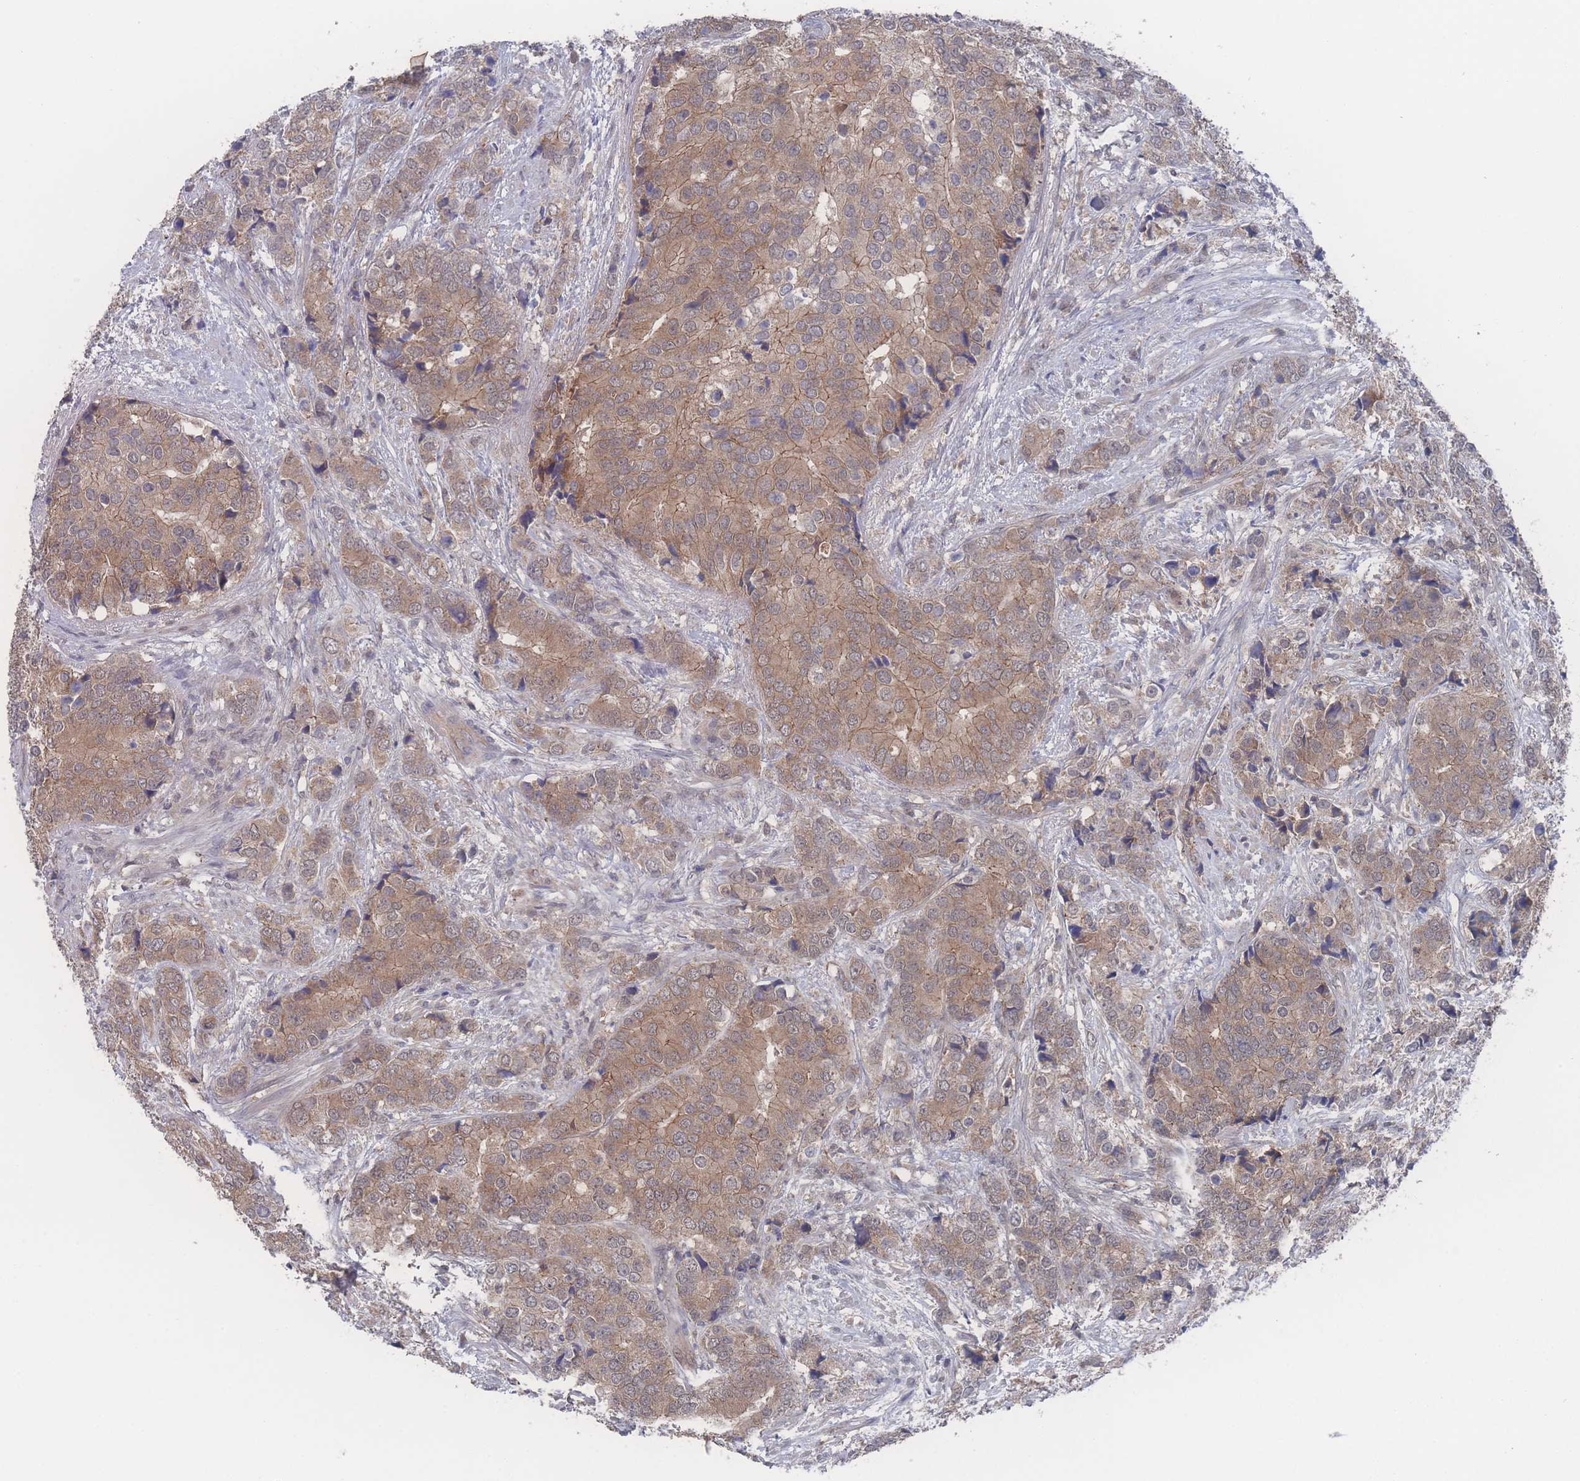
{"staining": {"intensity": "moderate", "quantity": ">75%", "location": "cytoplasmic/membranous"}, "tissue": "prostate cancer", "cell_type": "Tumor cells", "image_type": "cancer", "snomed": [{"axis": "morphology", "description": "Adenocarcinoma, High grade"}, {"axis": "topography", "description": "Prostate"}], "caption": "IHC image of neoplastic tissue: human prostate cancer stained using immunohistochemistry shows medium levels of moderate protein expression localized specifically in the cytoplasmic/membranous of tumor cells, appearing as a cytoplasmic/membranous brown color.", "gene": "NBEAL1", "patient": {"sex": "male", "age": 62}}